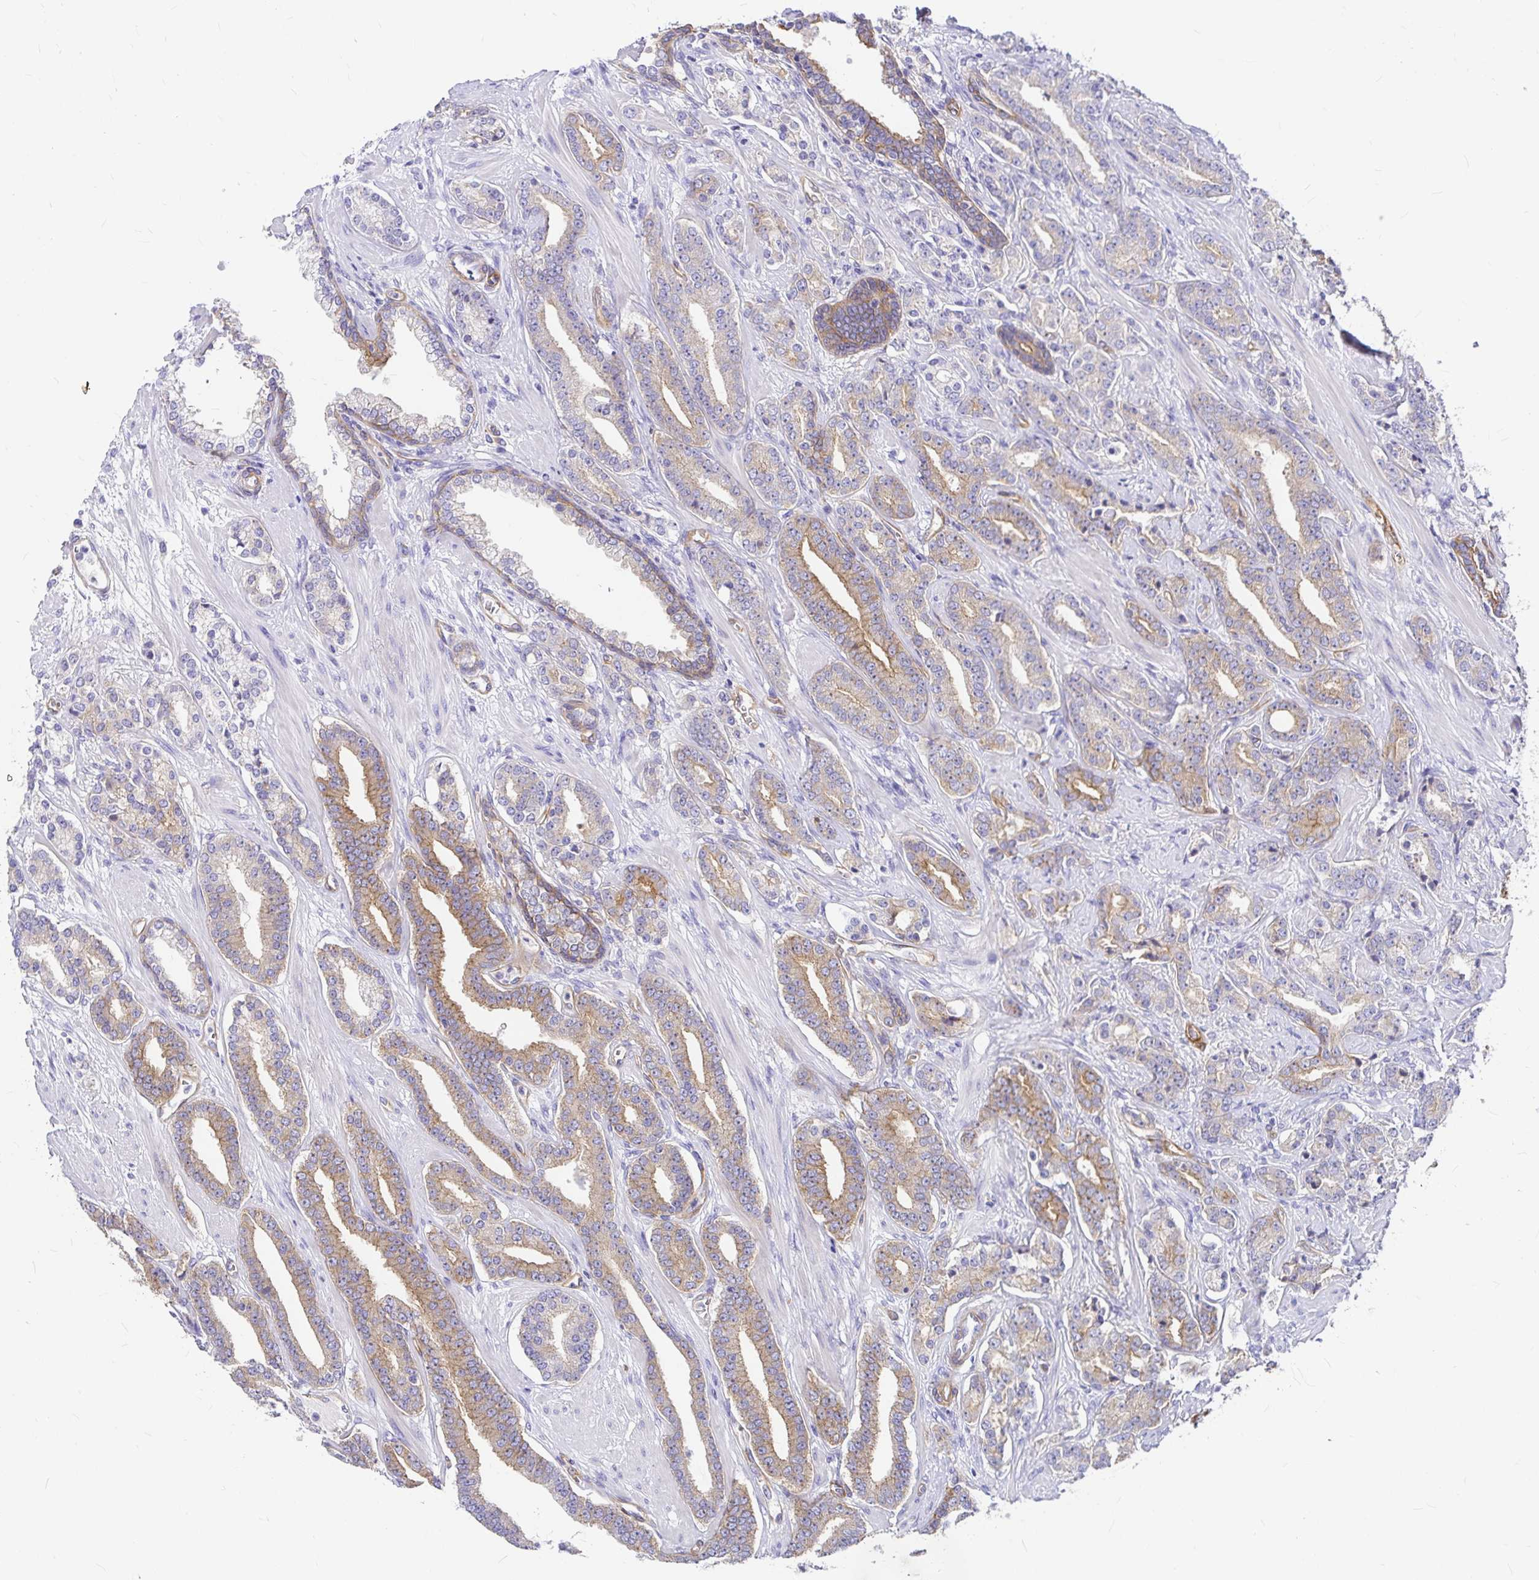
{"staining": {"intensity": "moderate", "quantity": ">75%", "location": "cytoplasmic/membranous"}, "tissue": "prostate cancer", "cell_type": "Tumor cells", "image_type": "cancer", "snomed": [{"axis": "morphology", "description": "Adenocarcinoma, High grade"}, {"axis": "topography", "description": "Prostate"}], "caption": "Prostate cancer (high-grade adenocarcinoma) stained with DAB immunohistochemistry (IHC) reveals medium levels of moderate cytoplasmic/membranous expression in approximately >75% of tumor cells.", "gene": "MYO1B", "patient": {"sex": "male", "age": 60}}